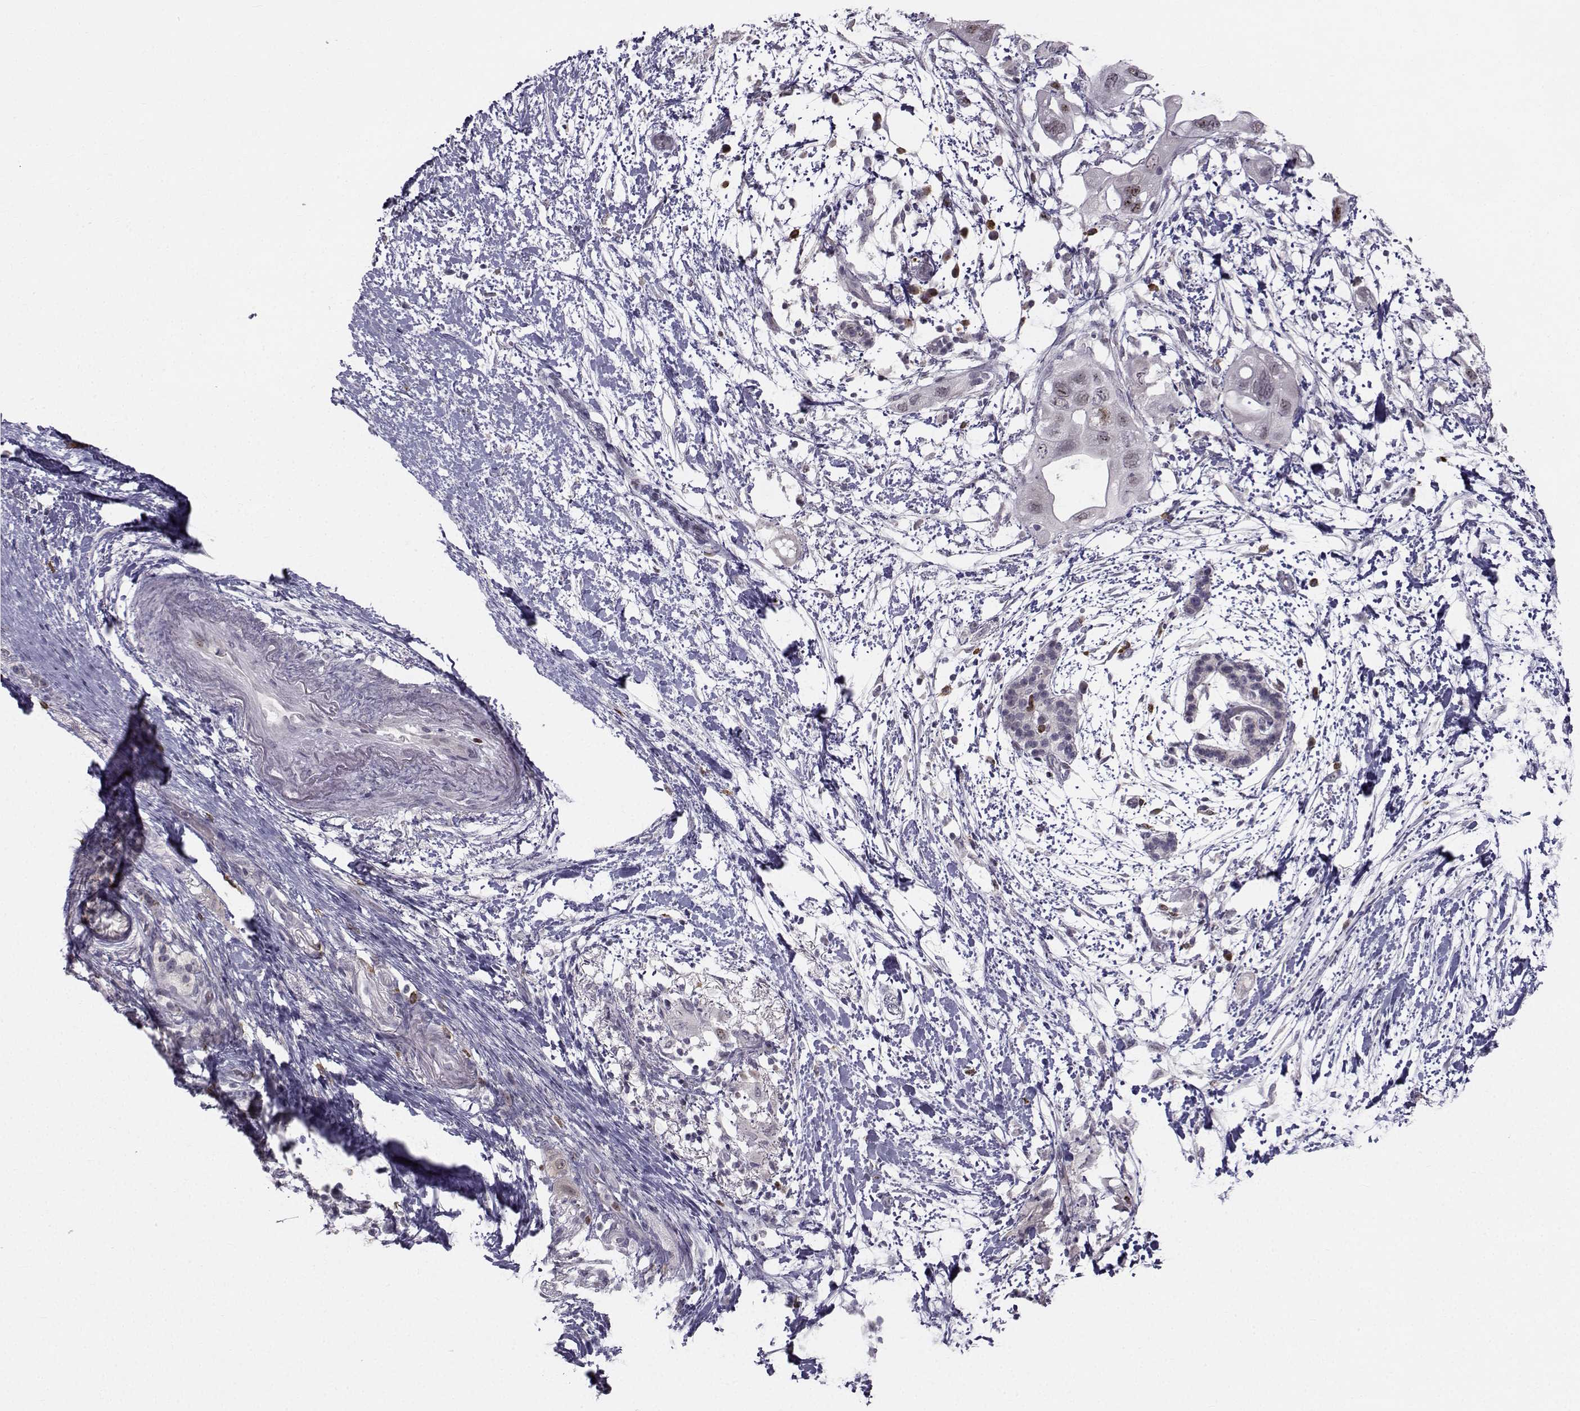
{"staining": {"intensity": "weak", "quantity": "<25%", "location": "nuclear"}, "tissue": "pancreatic cancer", "cell_type": "Tumor cells", "image_type": "cancer", "snomed": [{"axis": "morphology", "description": "Adenocarcinoma, NOS"}, {"axis": "topography", "description": "Pancreas"}], "caption": "Pancreatic adenocarcinoma was stained to show a protein in brown. There is no significant positivity in tumor cells.", "gene": "LRP8", "patient": {"sex": "female", "age": 72}}